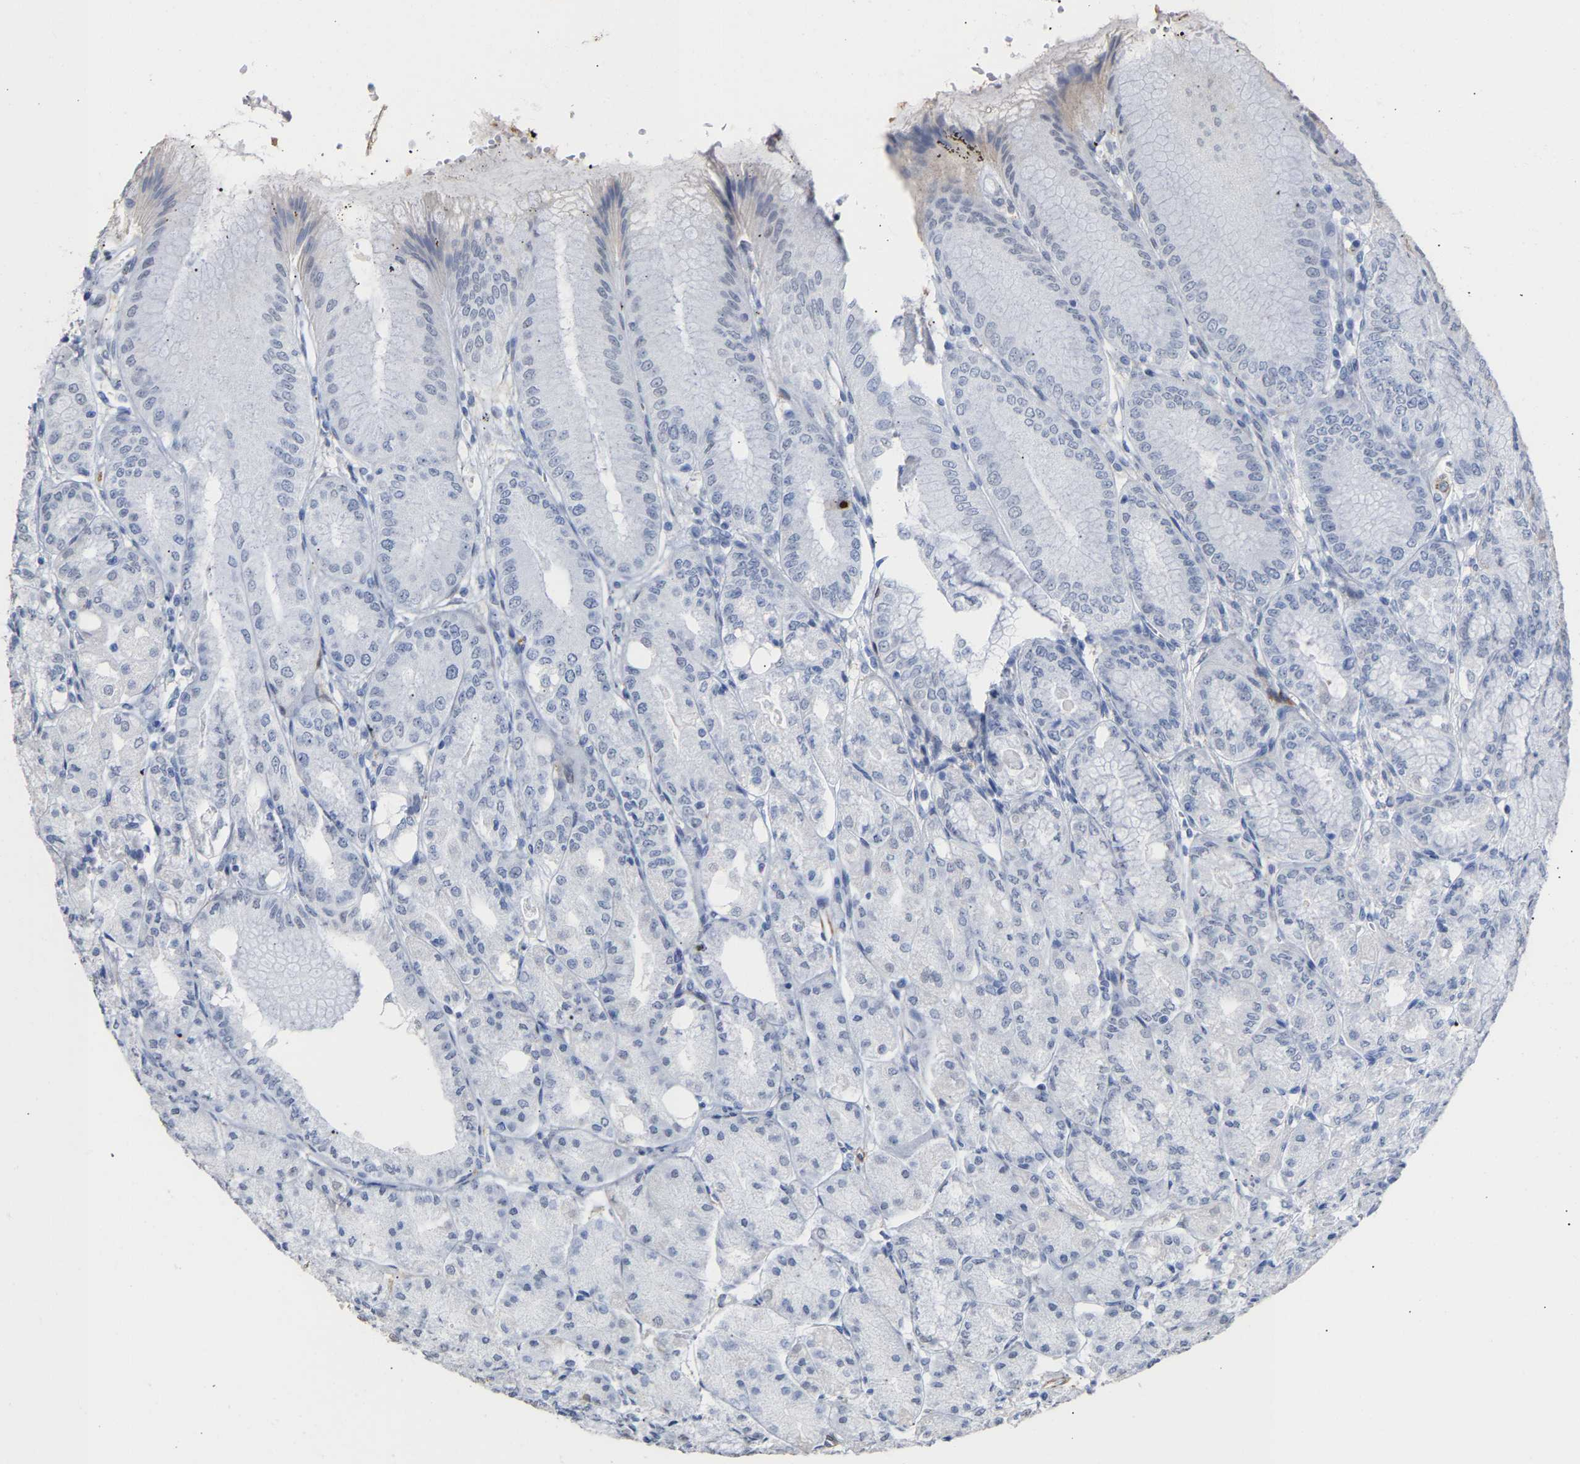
{"staining": {"intensity": "moderate", "quantity": "<25%", "location": "nuclear"}, "tissue": "stomach", "cell_type": "Glandular cells", "image_type": "normal", "snomed": [{"axis": "morphology", "description": "Normal tissue, NOS"}, {"axis": "topography", "description": "Stomach, lower"}], "caption": "A high-resolution micrograph shows IHC staining of unremarkable stomach, which displays moderate nuclear positivity in about <25% of glandular cells. (DAB IHC with brightfield microscopy, high magnification).", "gene": "AMPH", "patient": {"sex": "male", "age": 71}}